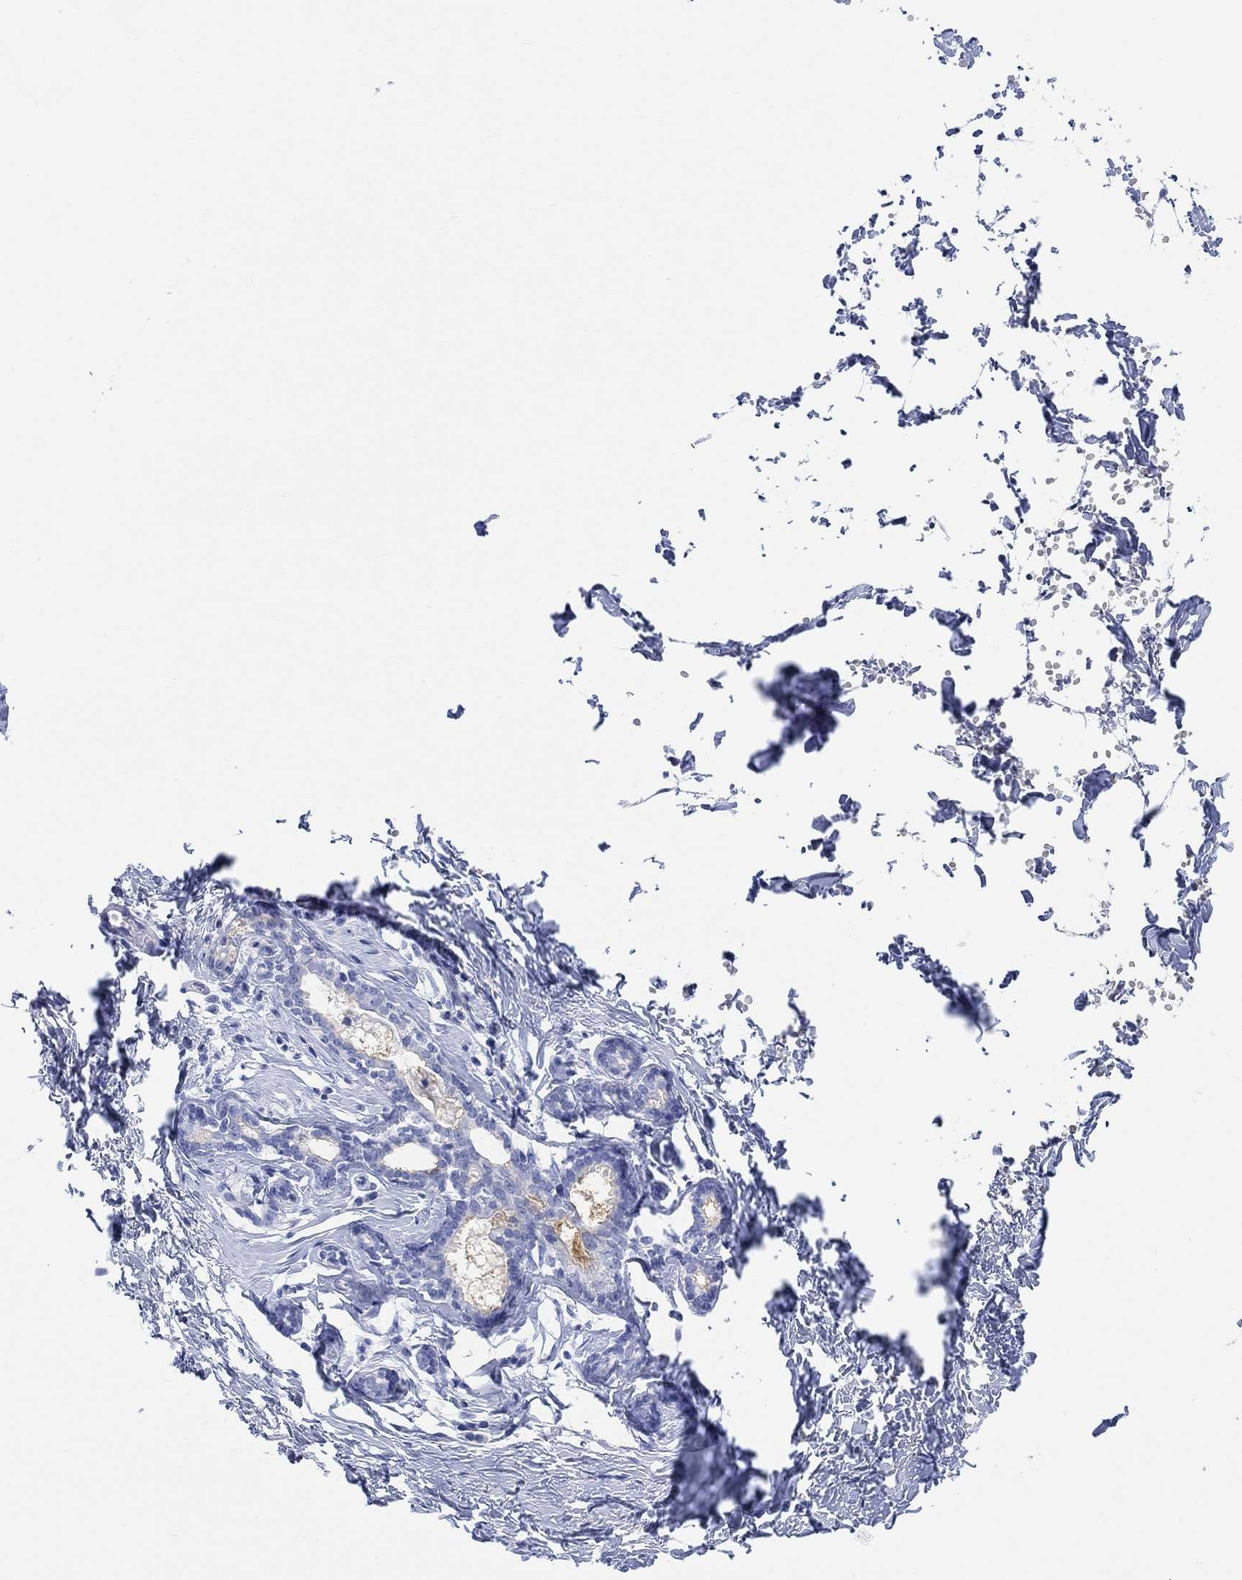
{"staining": {"intensity": "weak", "quantity": "<25%", "location": "cytoplasmic/membranous"}, "tissue": "breast", "cell_type": "Glandular cells", "image_type": "normal", "snomed": [{"axis": "morphology", "description": "Normal tissue, NOS"}, {"axis": "topography", "description": "Breast"}], "caption": "Immunohistochemical staining of benign breast shows no significant staining in glandular cells. (DAB (3,3'-diaminobenzidine) immunohistochemistry (IHC) visualized using brightfield microscopy, high magnification).", "gene": "XIRP2", "patient": {"sex": "female", "age": 37}}